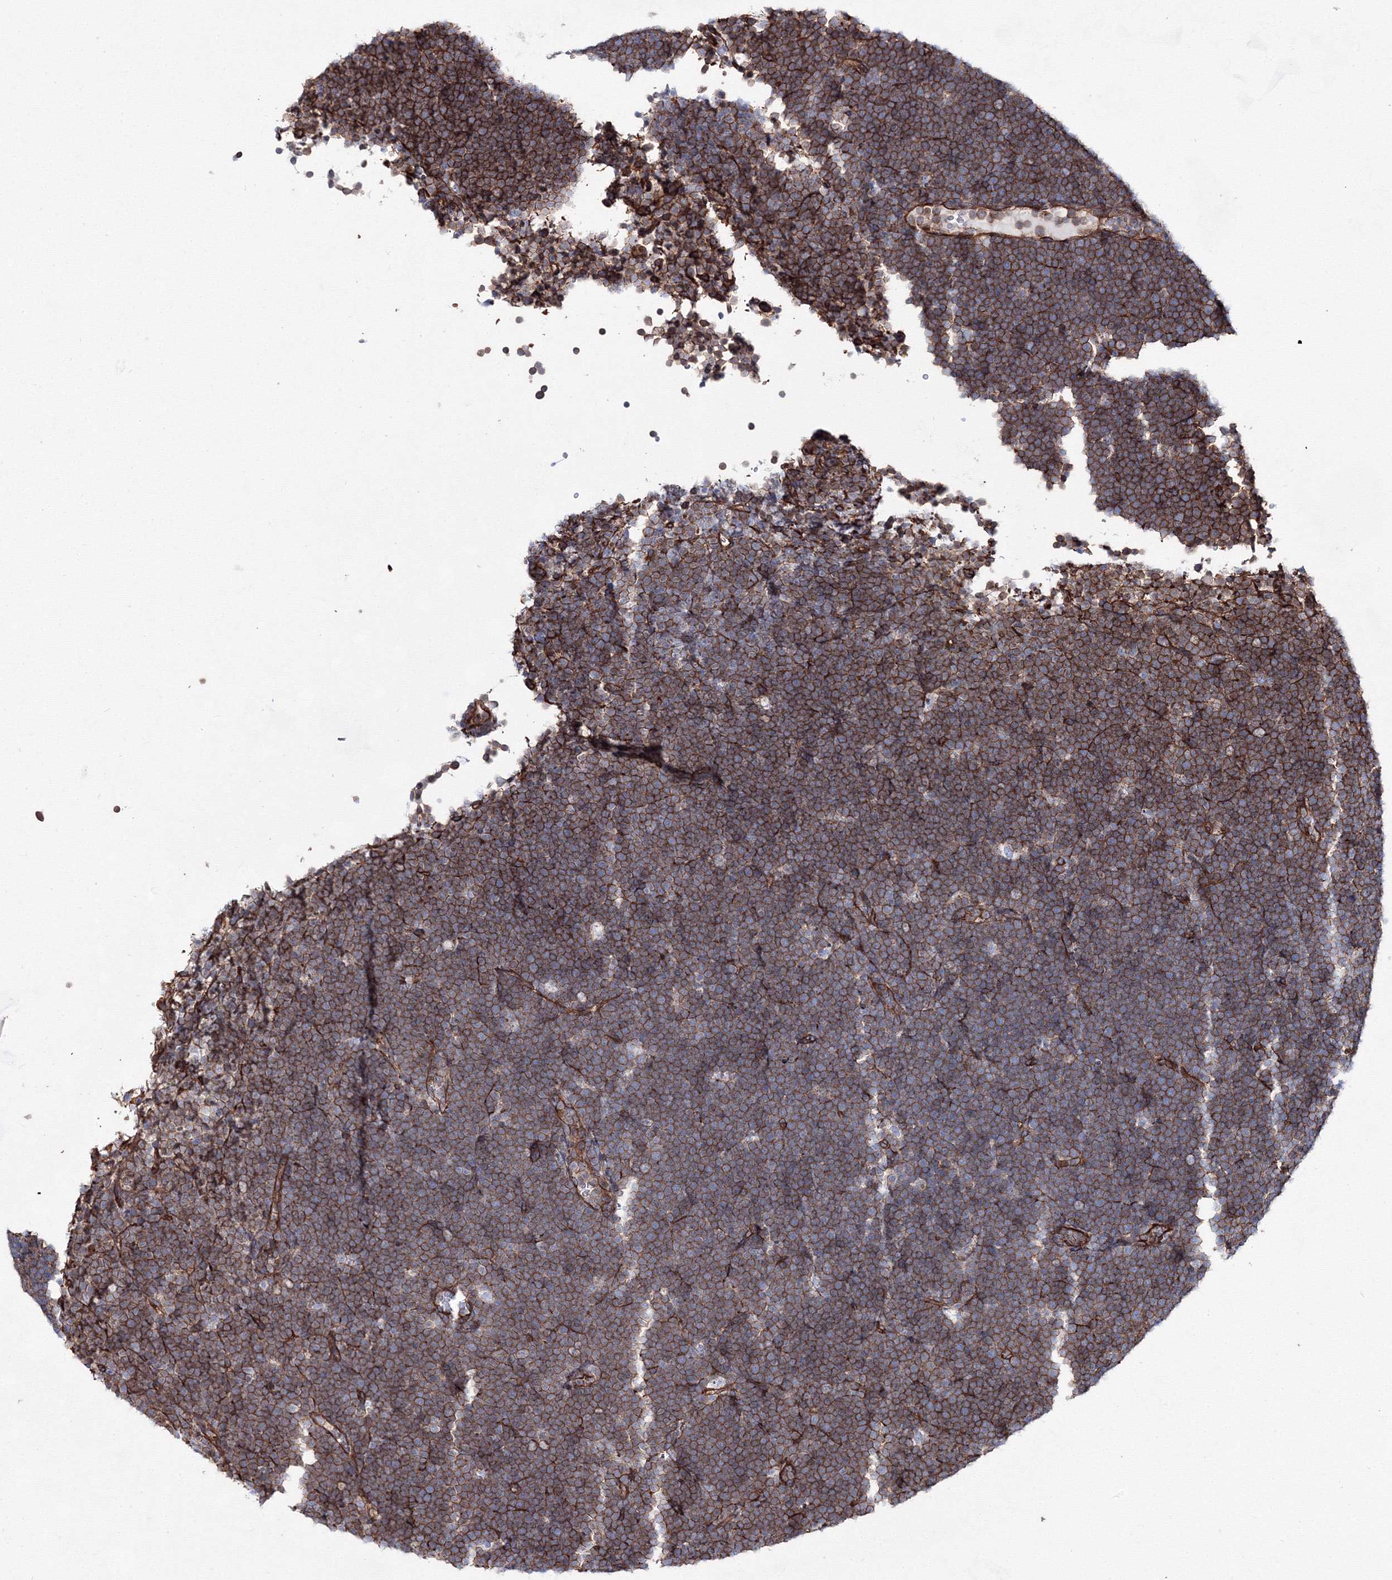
{"staining": {"intensity": "moderate", "quantity": ">75%", "location": "cytoplasmic/membranous"}, "tissue": "lymphoma", "cell_type": "Tumor cells", "image_type": "cancer", "snomed": [{"axis": "morphology", "description": "Malignant lymphoma, non-Hodgkin's type, High grade"}, {"axis": "topography", "description": "Lymph node"}], "caption": "Lymphoma stained with immunohistochemistry demonstrates moderate cytoplasmic/membranous staining in approximately >75% of tumor cells.", "gene": "ANKRD37", "patient": {"sex": "male", "age": 13}}